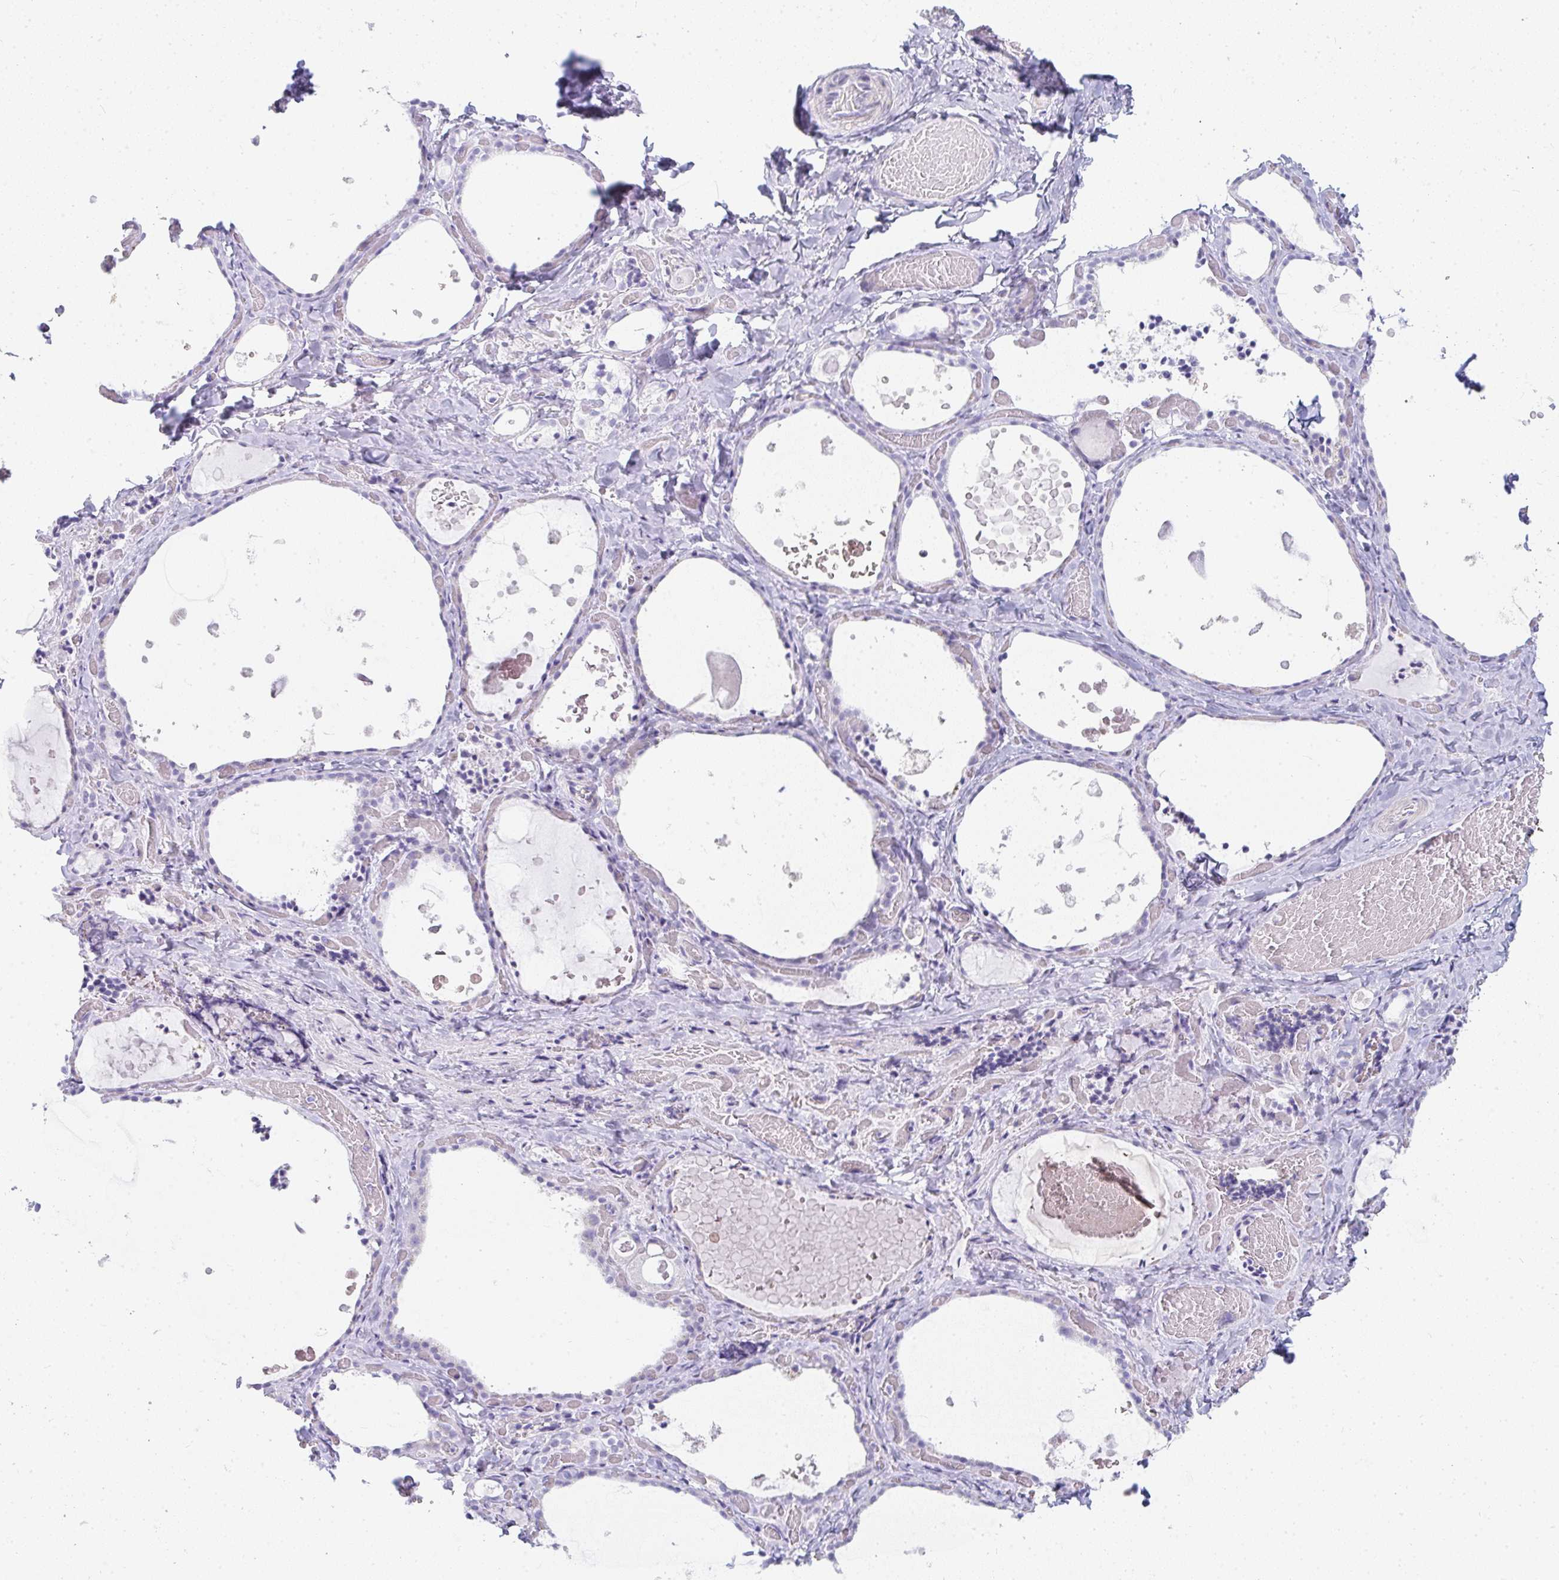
{"staining": {"intensity": "negative", "quantity": "none", "location": "none"}, "tissue": "thyroid gland", "cell_type": "Glandular cells", "image_type": "normal", "snomed": [{"axis": "morphology", "description": "Normal tissue, NOS"}, {"axis": "topography", "description": "Thyroid gland"}], "caption": "Unremarkable thyroid gland was stained to show a protein in brown. There is no significant expression in glandular cells.", "gene": "PRND", "patient": {"sex": "female", "age": 56}}